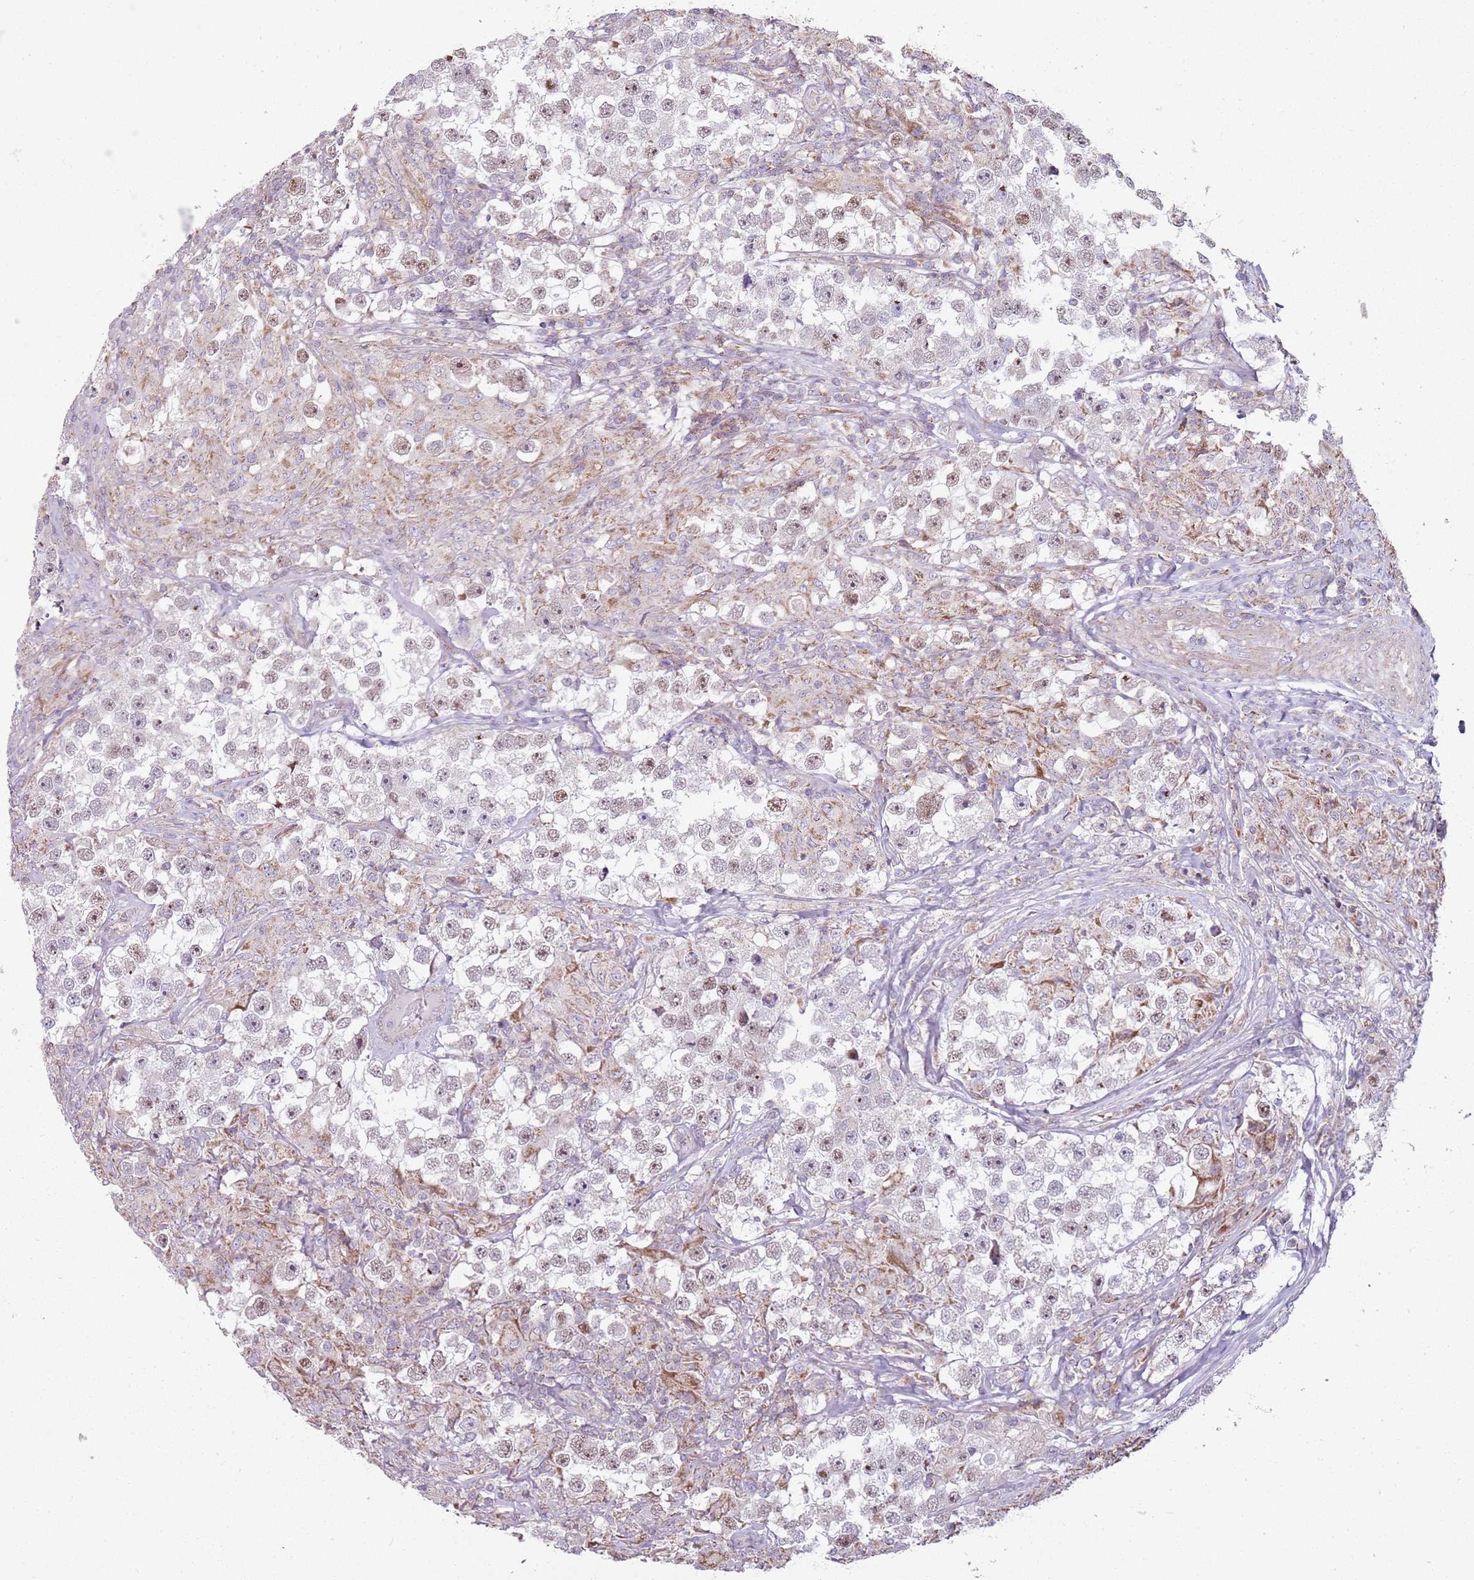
{"staining": {"intensity": "weak", "quantity": "25%-75%", "location": "nuclear"}, "tissue": "testis cancer", "cell_type": "Tumor cells", "image_type": "cancer", "snomed": [{"axis": "morphology", "description": "Seminoma, NOS"}, {"axis": "topography", "description": "Testis"}], "caption": "Immunohistochemistry (IHC) histopathology image of neoplastic tissue: human seminoma (testis) stained using IHC displays low levels of weak protein expression localized specifically in the nuclear of tumor cells, appearing as a nuclear brown color.", "gene": "GAS8", "patient": {"sex": "male", "age": 46}}